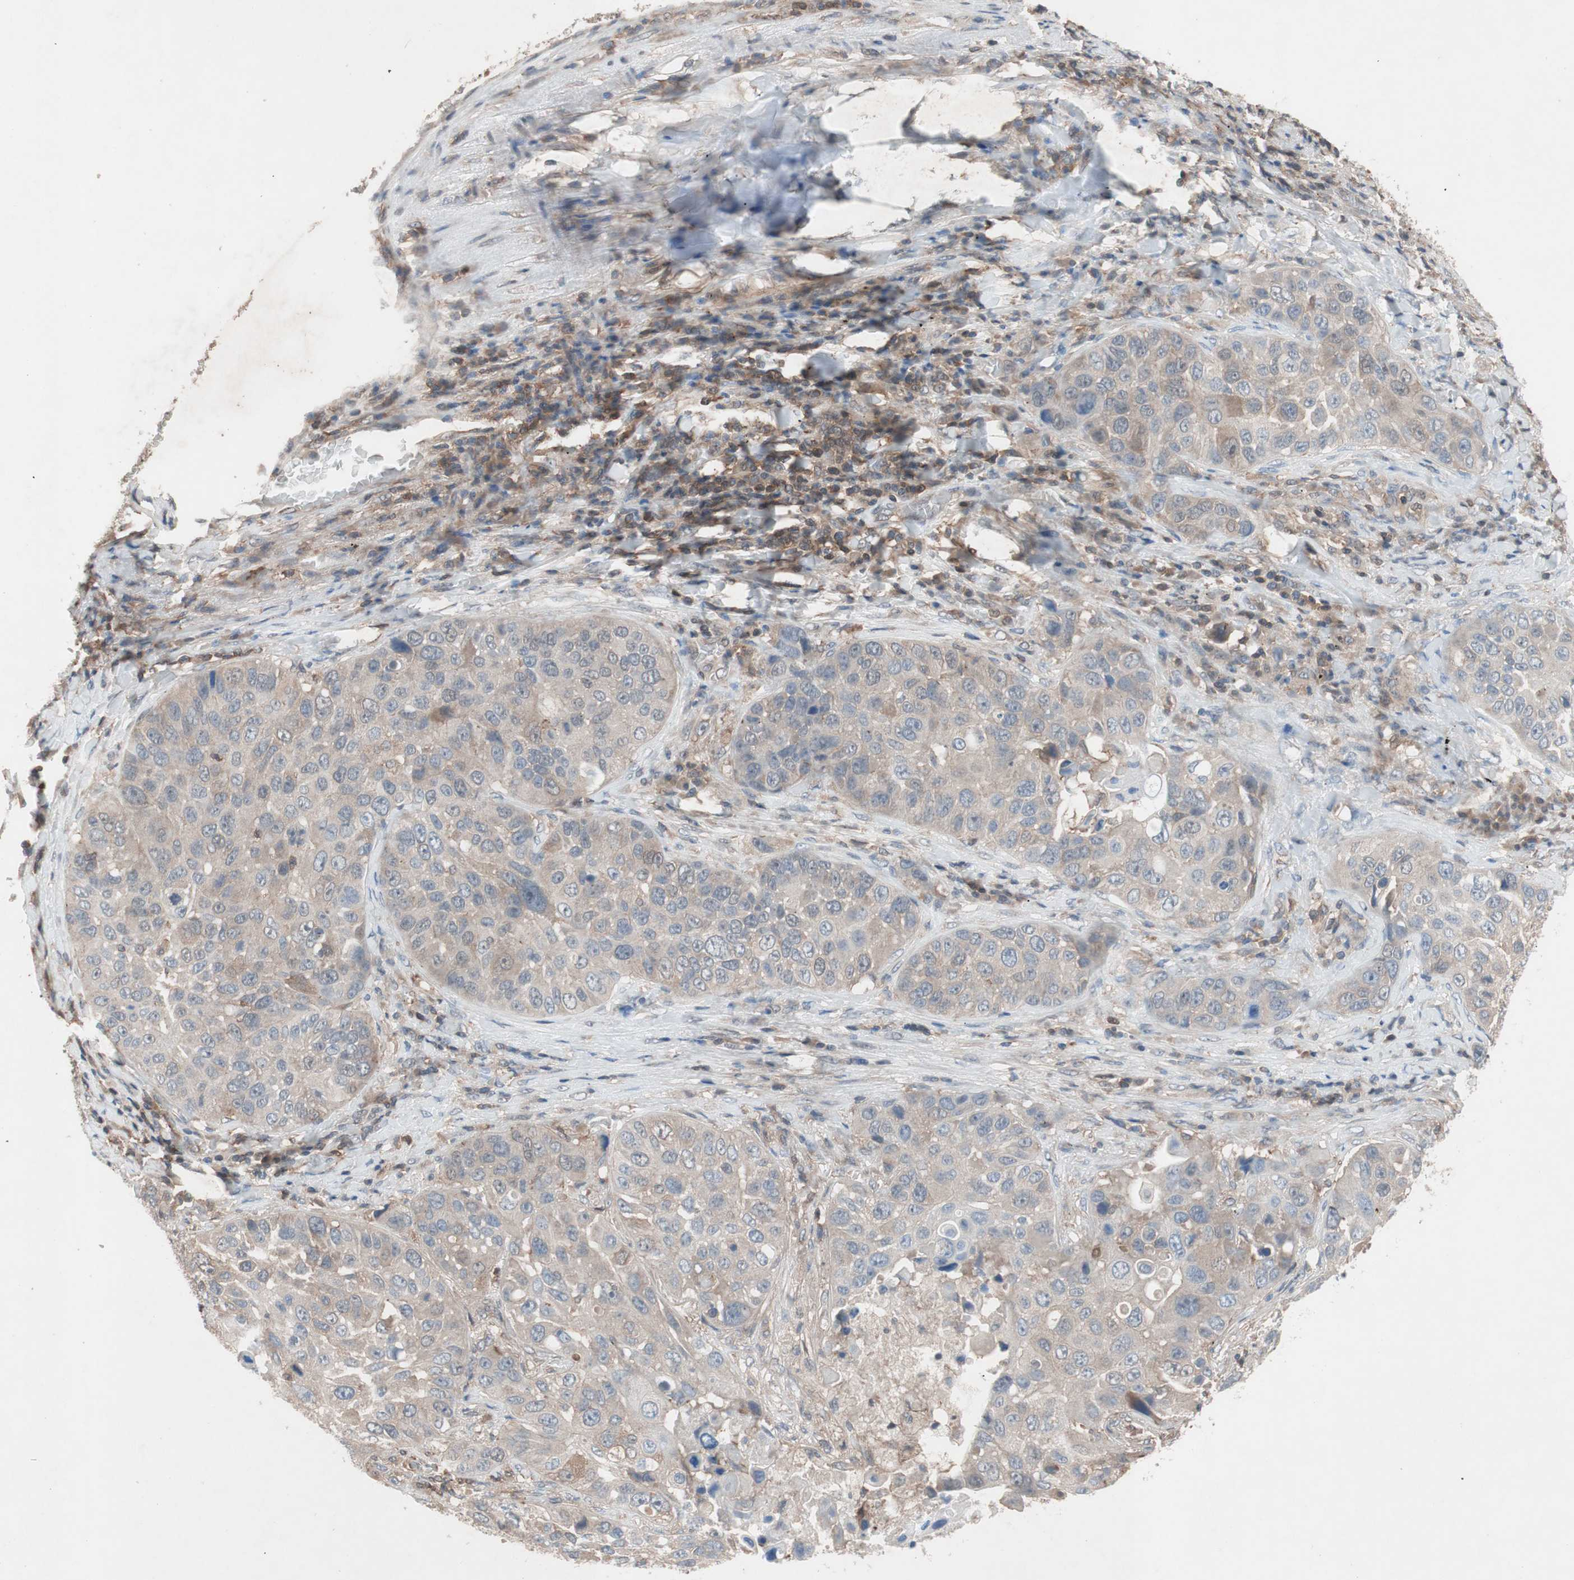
{"staining": {"intensity": "weak", "quantity": ">75%", "location": "cytoplasmic/membranous"}, "tissue": "lung cancer", "cell_type": "Tumor cells", "image_type": "cancer", "snomed": [{"axis": "morphology", "description": "Squamous cell carcinoma, NOS"}, {"axis": "topography", "description": "Lung"}], "caption": "A brown stain shows weak cytoplasmic/membranous staining of a protein in lung squamous cell carcinoma tumor cells.", "gene": "GALT", "patient": {"sex": "male", "age": 57}}